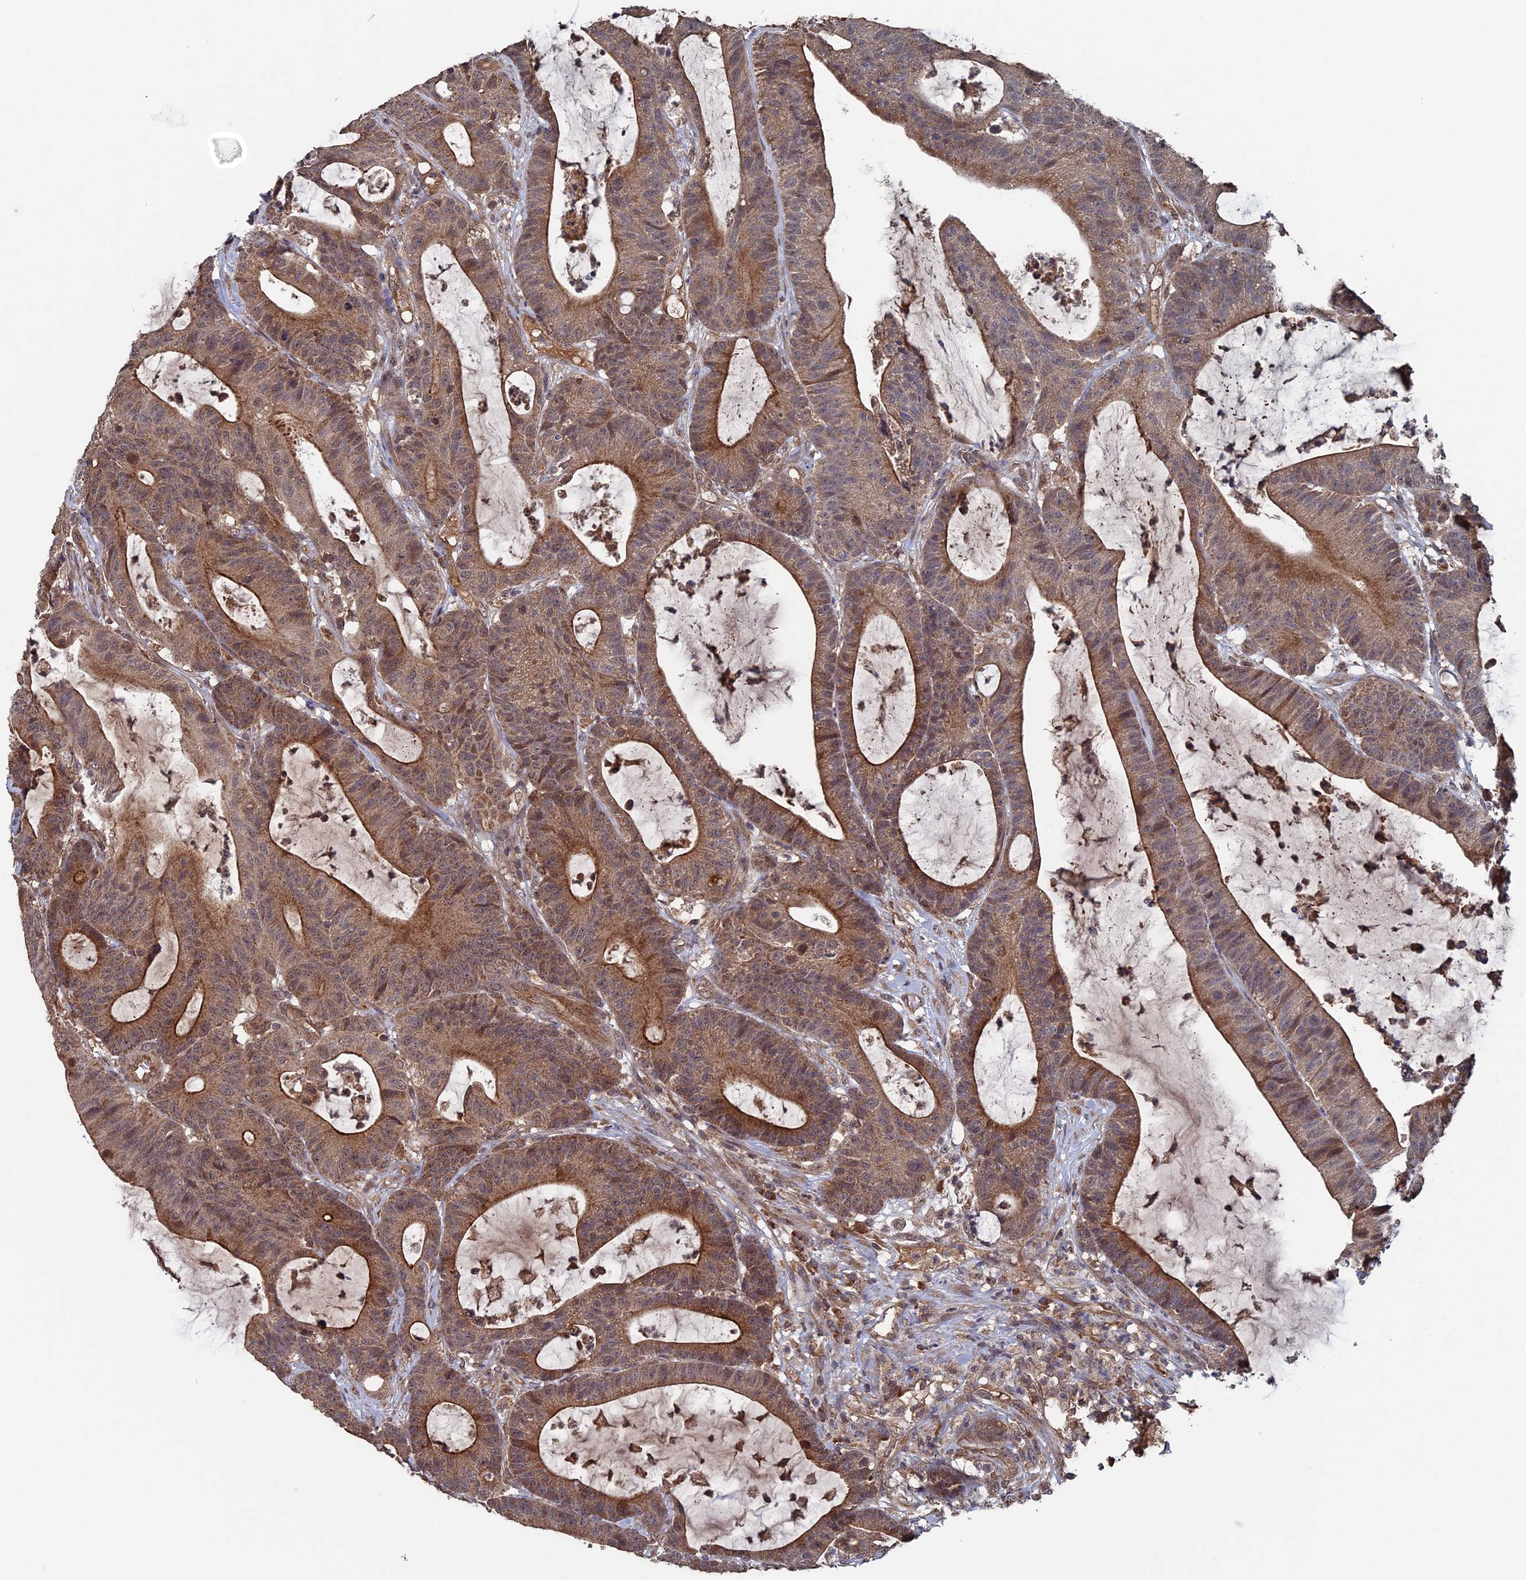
{"staining": {"intensity": "moderate", "quantity": ">75%", "location": "cytoplasmic/membranous"}, "tissue": "colorectal cancer", "cell_type": "Tumor cells", "image_type": "cancer", "snomed": [{"axis": "morphology", "description": "Adenocarcinoma, NOS"}, {"axis": "topography", "description": "Colon"}], "caption": "Moderate cytoplasmic/membranous staining is appreciated in approximately >75% of tumor cells in adenocarcinoma (colorectal).", "gene": "RAB15", "patient": {"sex": "female", "age": 84}}